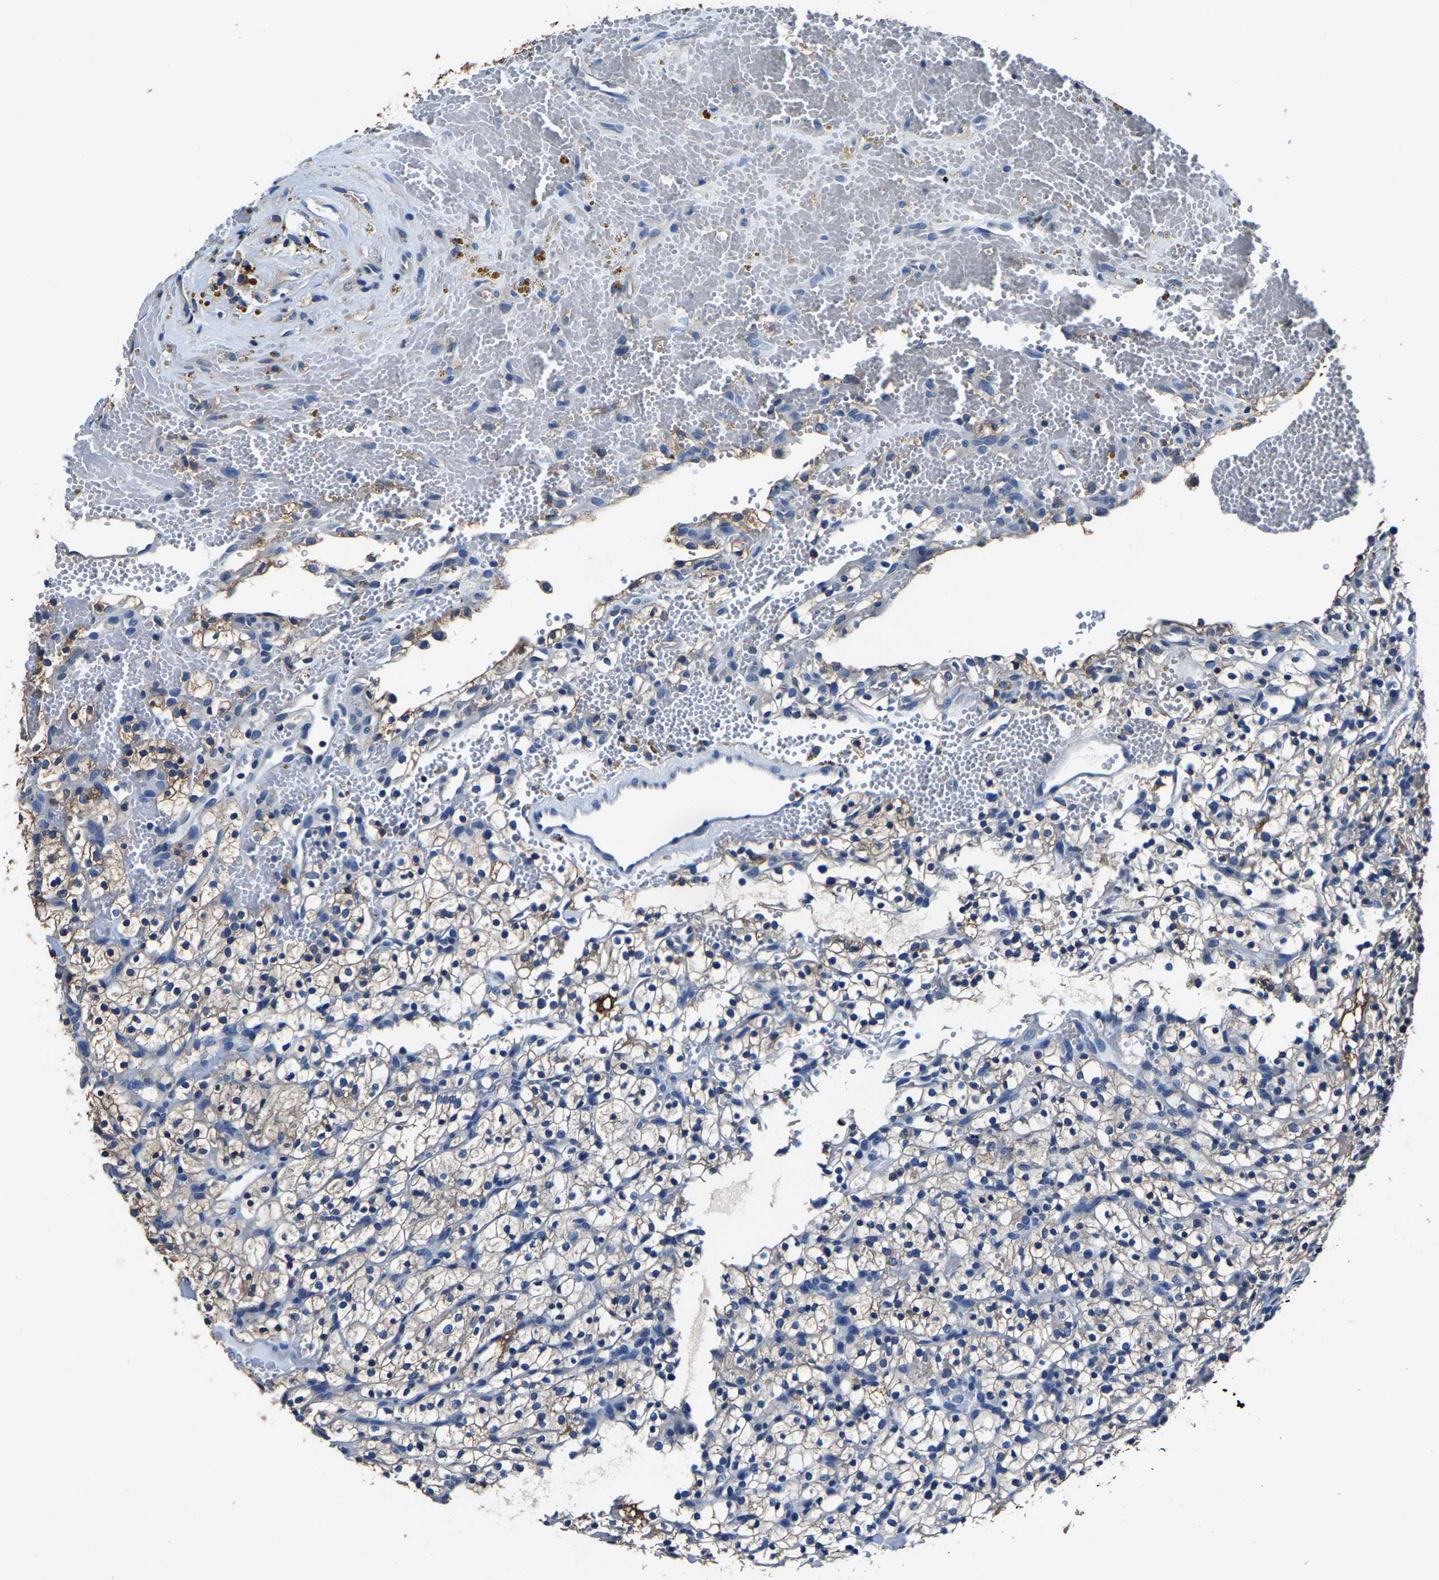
{"staining": {"intensity": "weak", "quantity": "25%-75%", "location": "cytoplasmic/membranous"}, "tissue": "renal cancer", "cell_type": "Tumor cells", "image_type": "cancer", "snomed": [{"axis": "morphology", "description": "Adenocarcinoma, NOS"}, {"axis": "topography", "description": "Kidney"}], "caption": "The photomicrograph demonstrates staining of renal cancer (adenocarcinoma), revealing weak cytoplasmic/membranous protein expression (brown color) within tumor cells.", "gene": "ALDOB", "patient": {"sex": "female", "age": 57}}